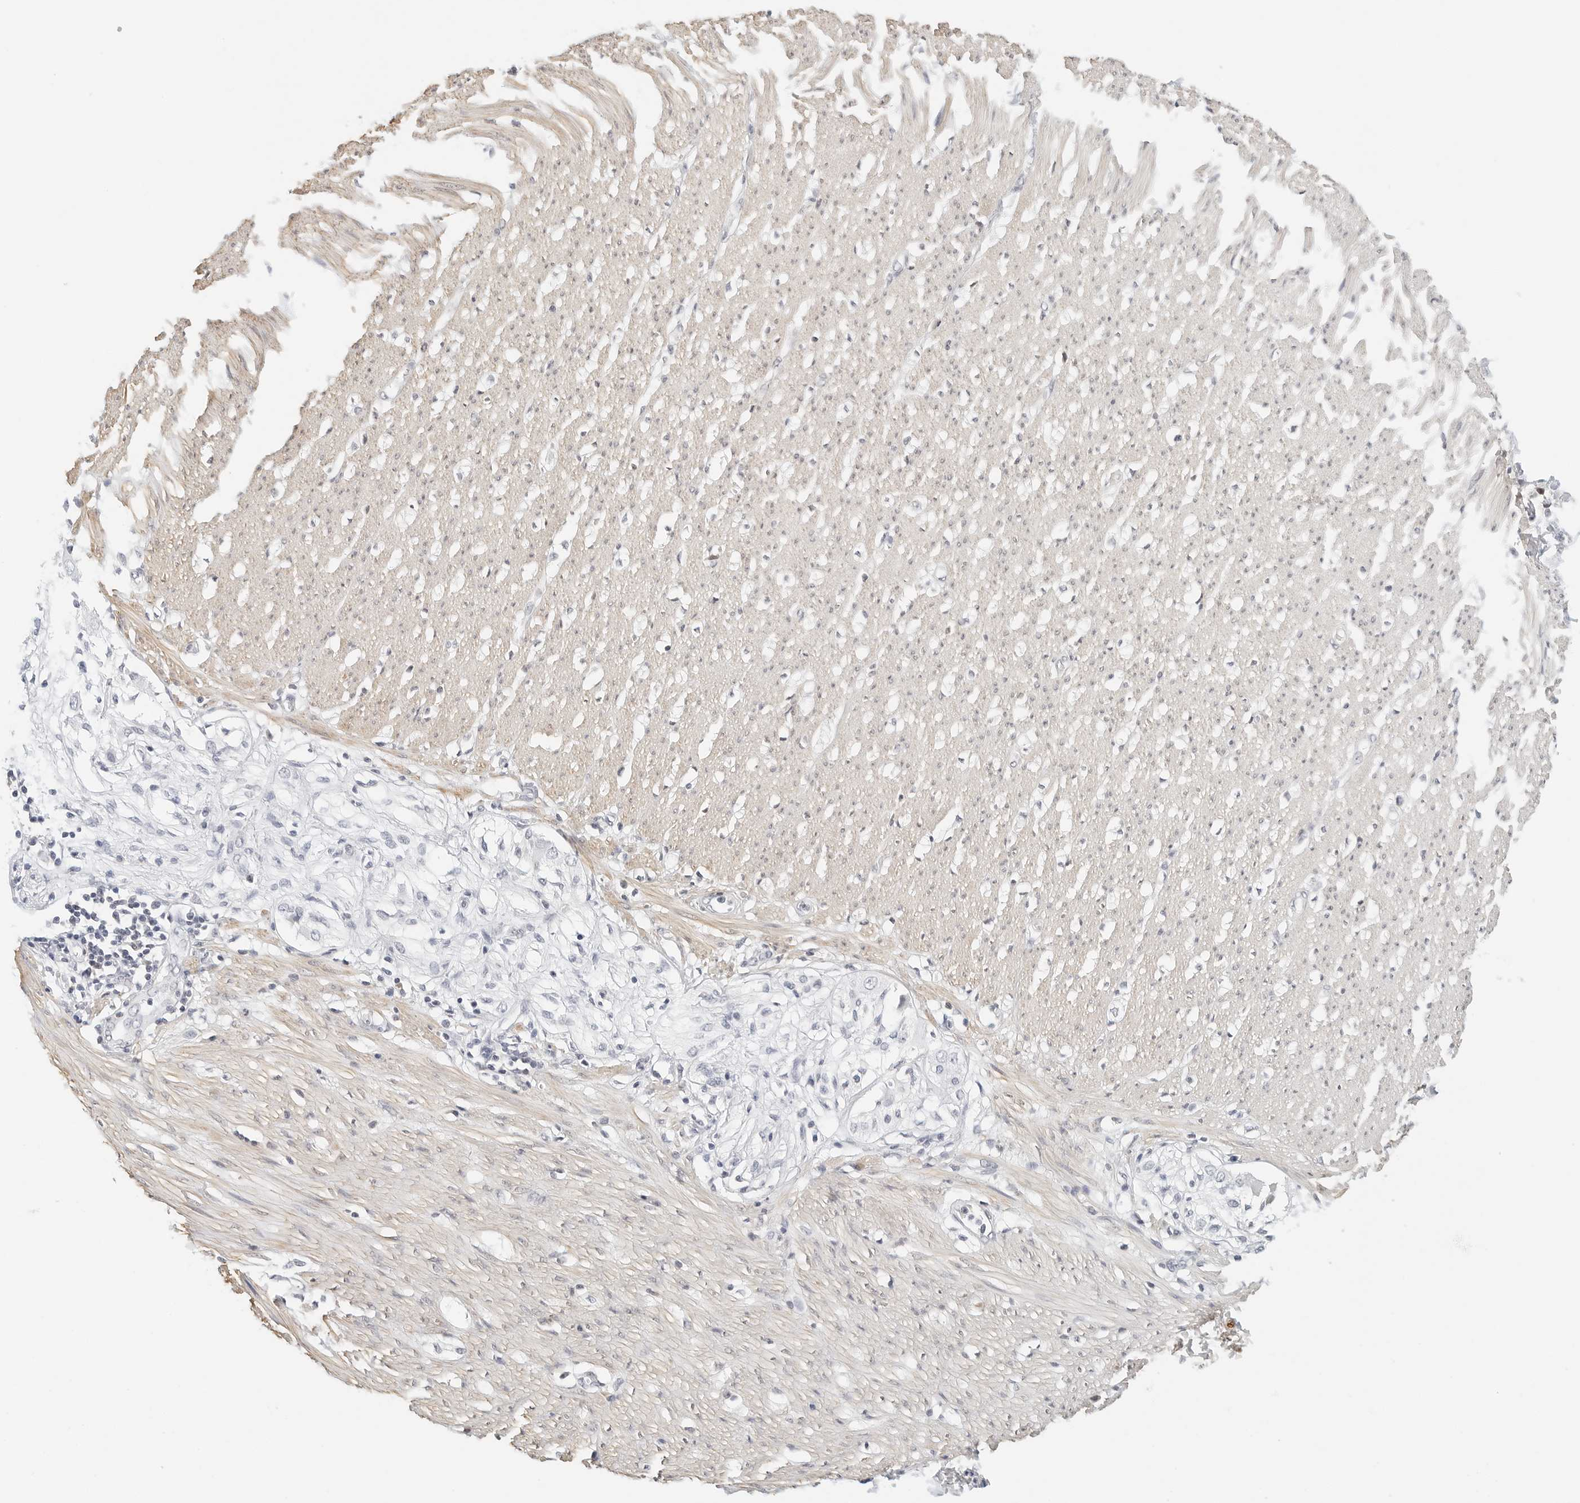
{"staining": {"intensity": "weak", "quantity": "25%-75%", "location": "cytoplasmic/membranous"}, "tissue": "smooth muscle", "cell_type": "Smooth muscle cells", "image_type": "normal", "snomed": [{"axis": "morphology", "description": "Normal tissue, NOS"}, {"axis": "morphology", "description": "Adenocarcinoma, NOS"}, {"axis": "topography", "description": "Colon"}, {"axis": "topography", "description": "Peripheral nerve tissue"}], "caption": "About 25%-75% of smooth muscle cells in normal smooth muscle show weak cytoplasmic/membranous protein staining as visualized by brown immunohistochemical staining.", "gene": "PKDCC", "patient": {"sex": "male", "age": 14}}